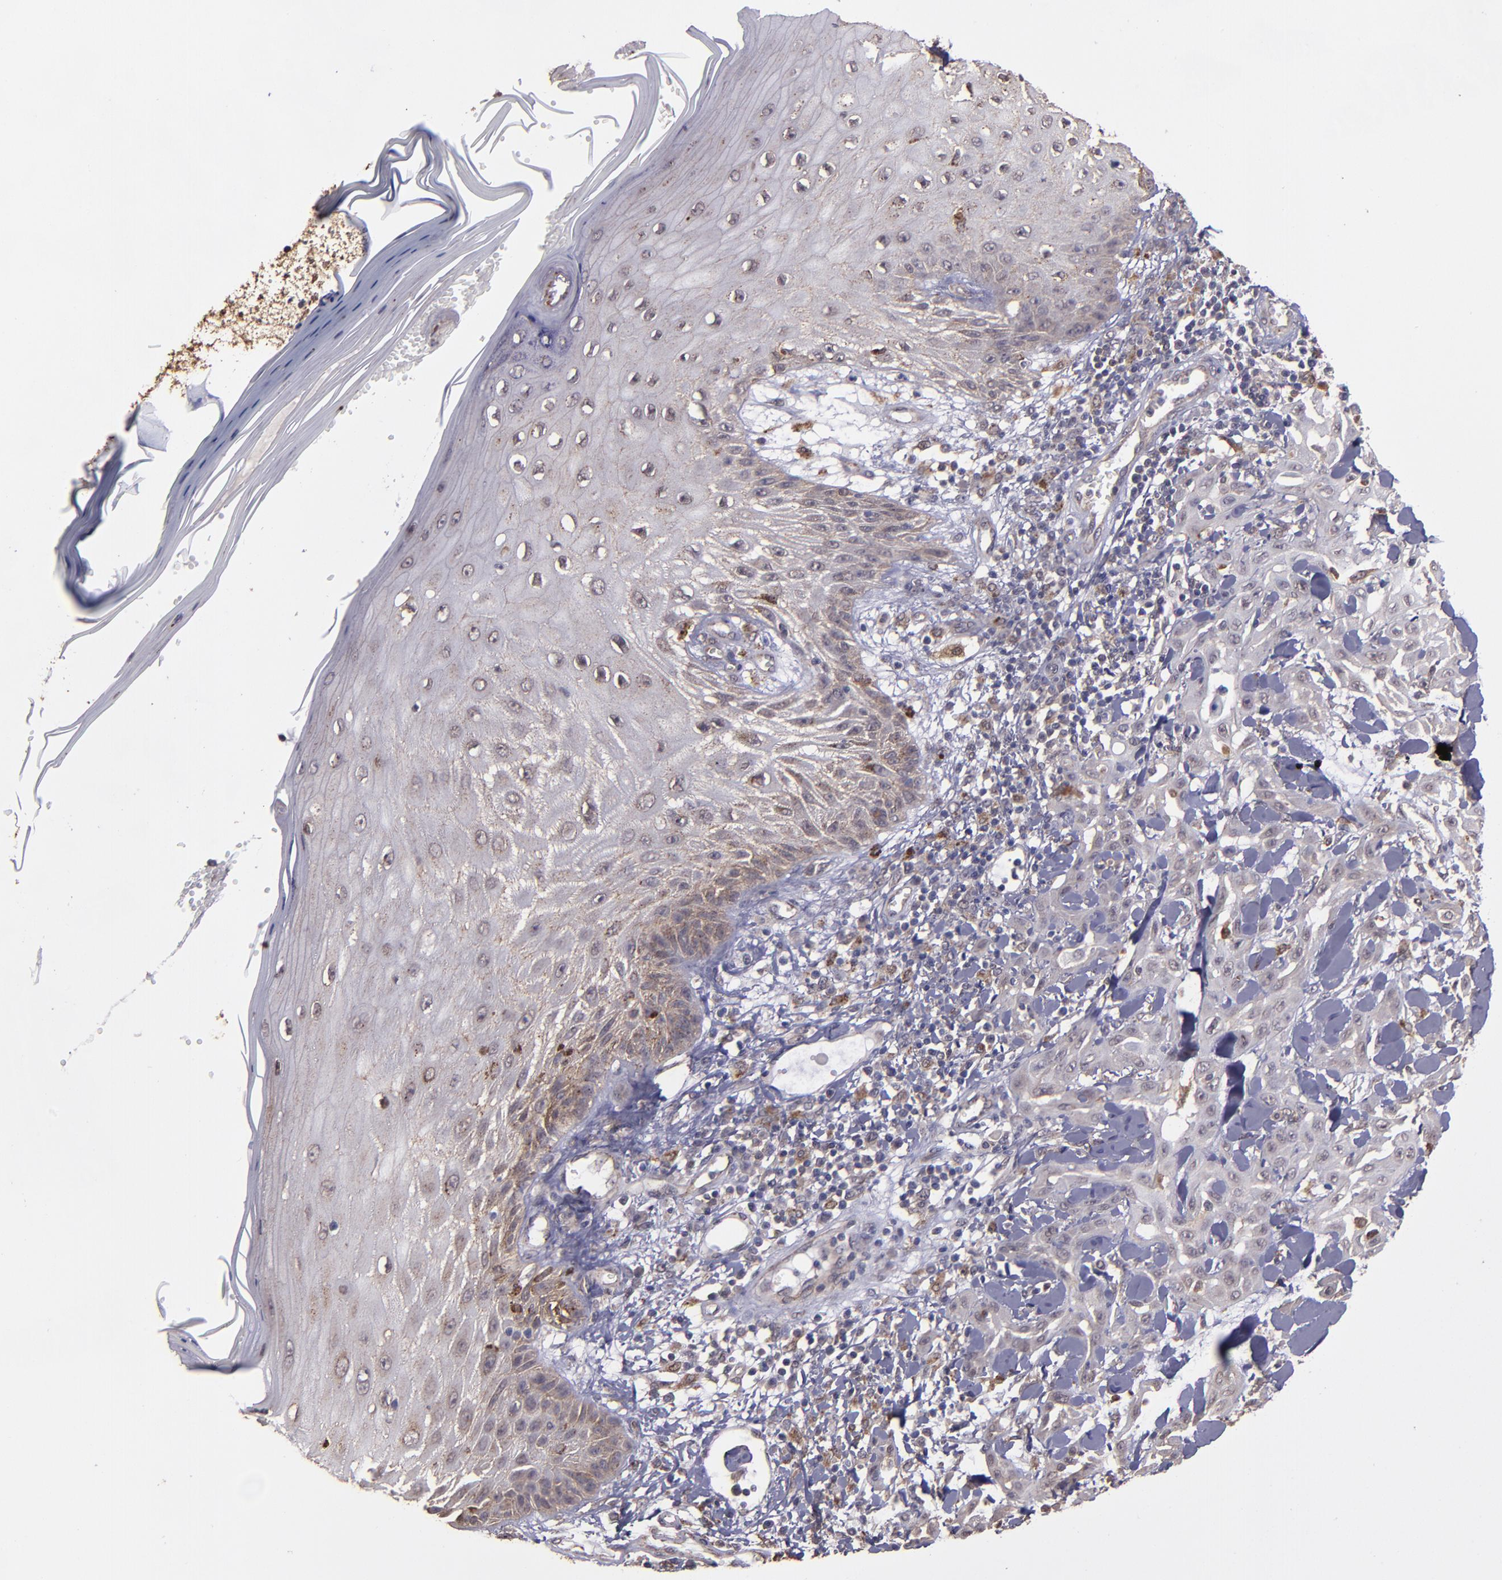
{"staining": {"intensity": "weak", "quantity": "<25%", "location": "nuclear"}, "tissue": "skin cancer", "cell_type": "Tumor cells", "image_type": "cancer", "snomed": [{"axis": "morphology", "description": "Squamous cell carcinoma, NOS"}, {"axis": "topography", "description": "Skin"}], "caption": "Tumor cells show no significant protein staining in squamous cell carcinoma (skin).", "gene": "SIPA1L1", "patient": {"sex": "male", "age": 24}}